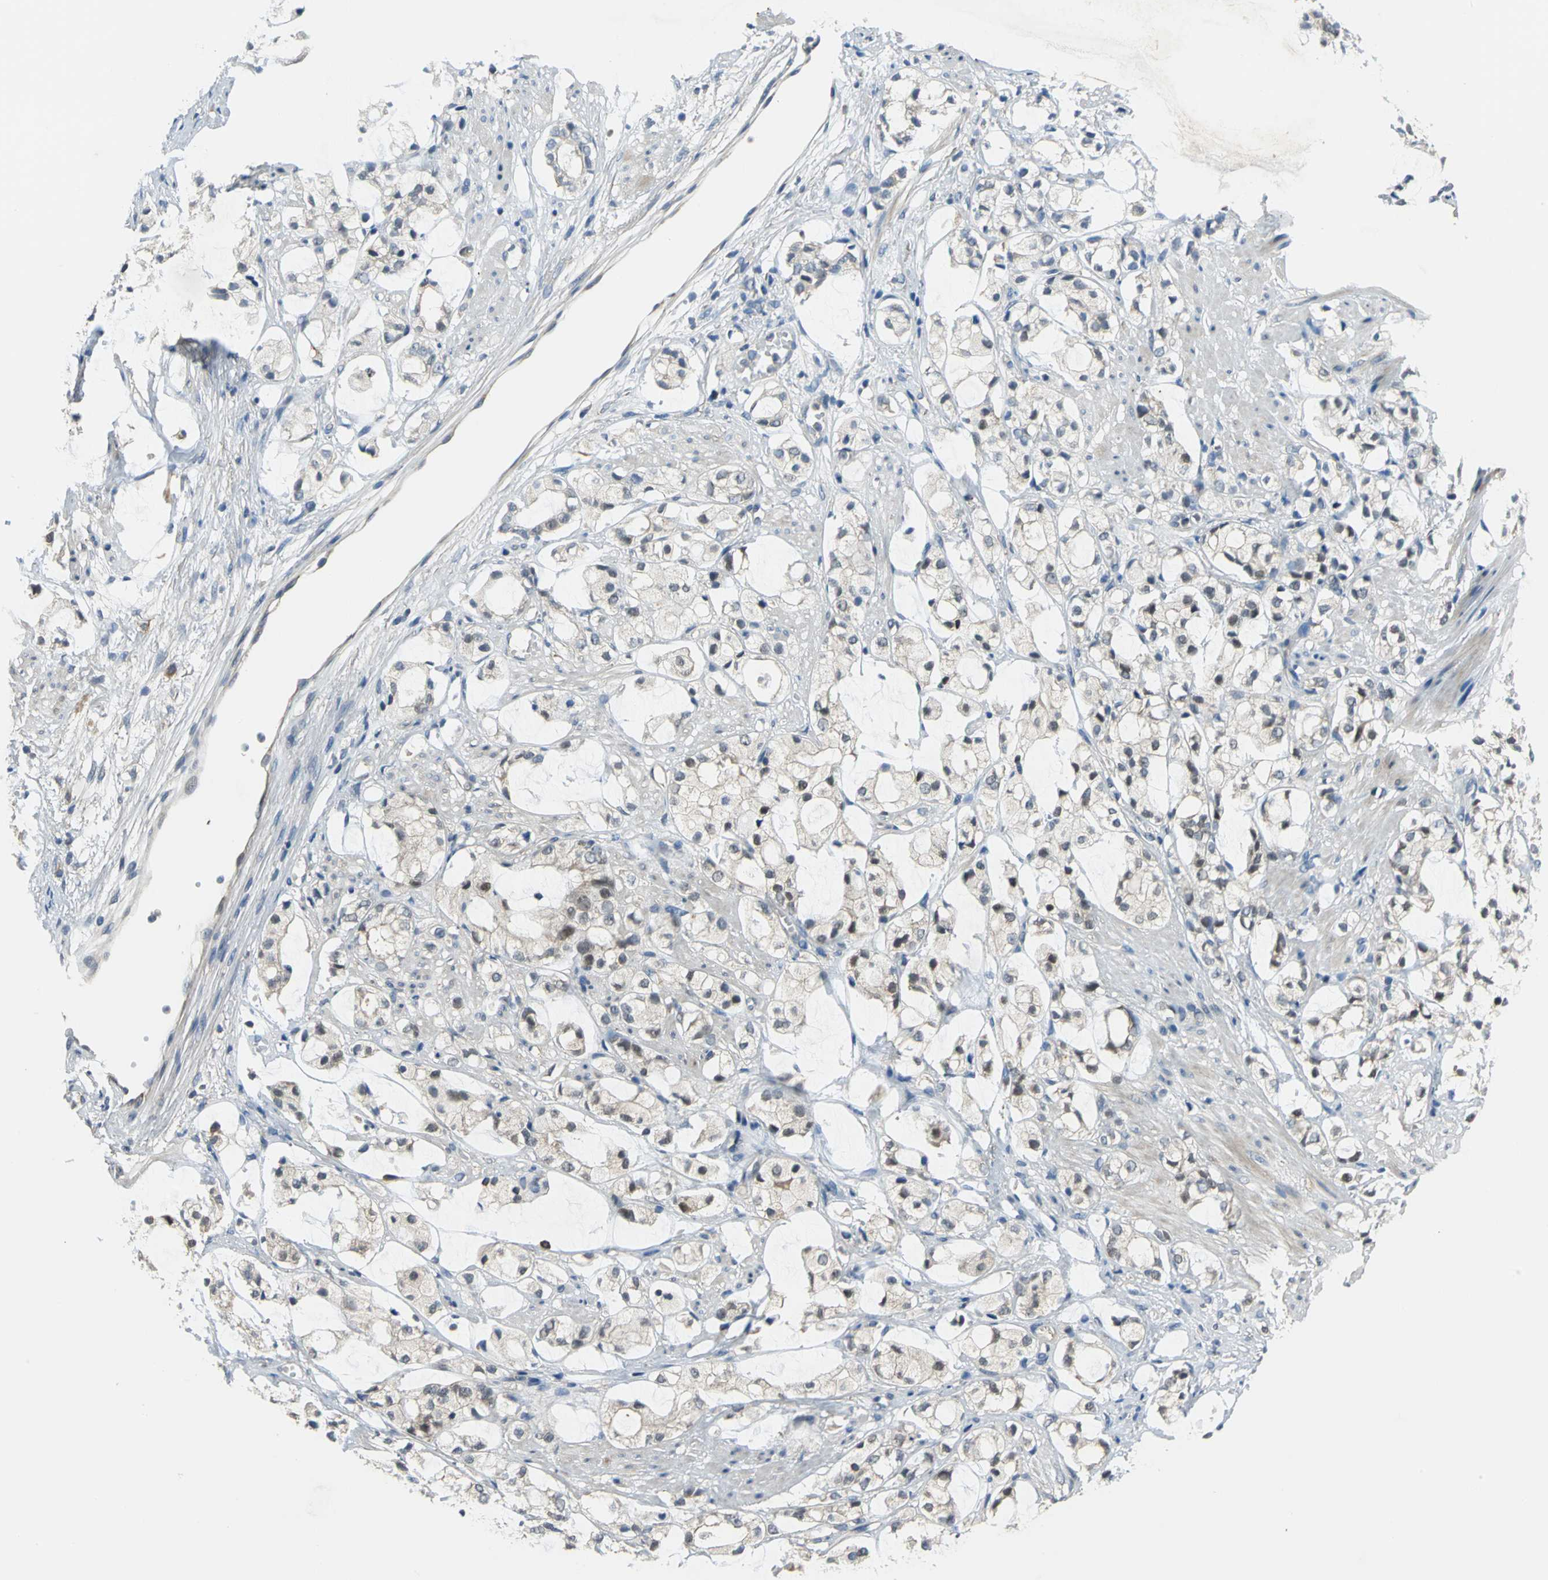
{"staining": {"intensity": "weak", "quantity": "25%-75%", "location": "cytoplasmic/membranous,nuclear"}, "tissue": "prostate cancer", "cell_type": "Tumor cells", "image_type": "cancer", "snomed": [{"axis": "morphology", "description": "Adenocarcinoma, High grade"}, {"axis": "topography", "description": "Prostate"}], "caption": "Human prostate high-grade adenocarcinoma stained with a protein marker reveals weak staining in tumor cells.", "gene": "TRAK1", "patient": {"sex": "male", "age": 85}}